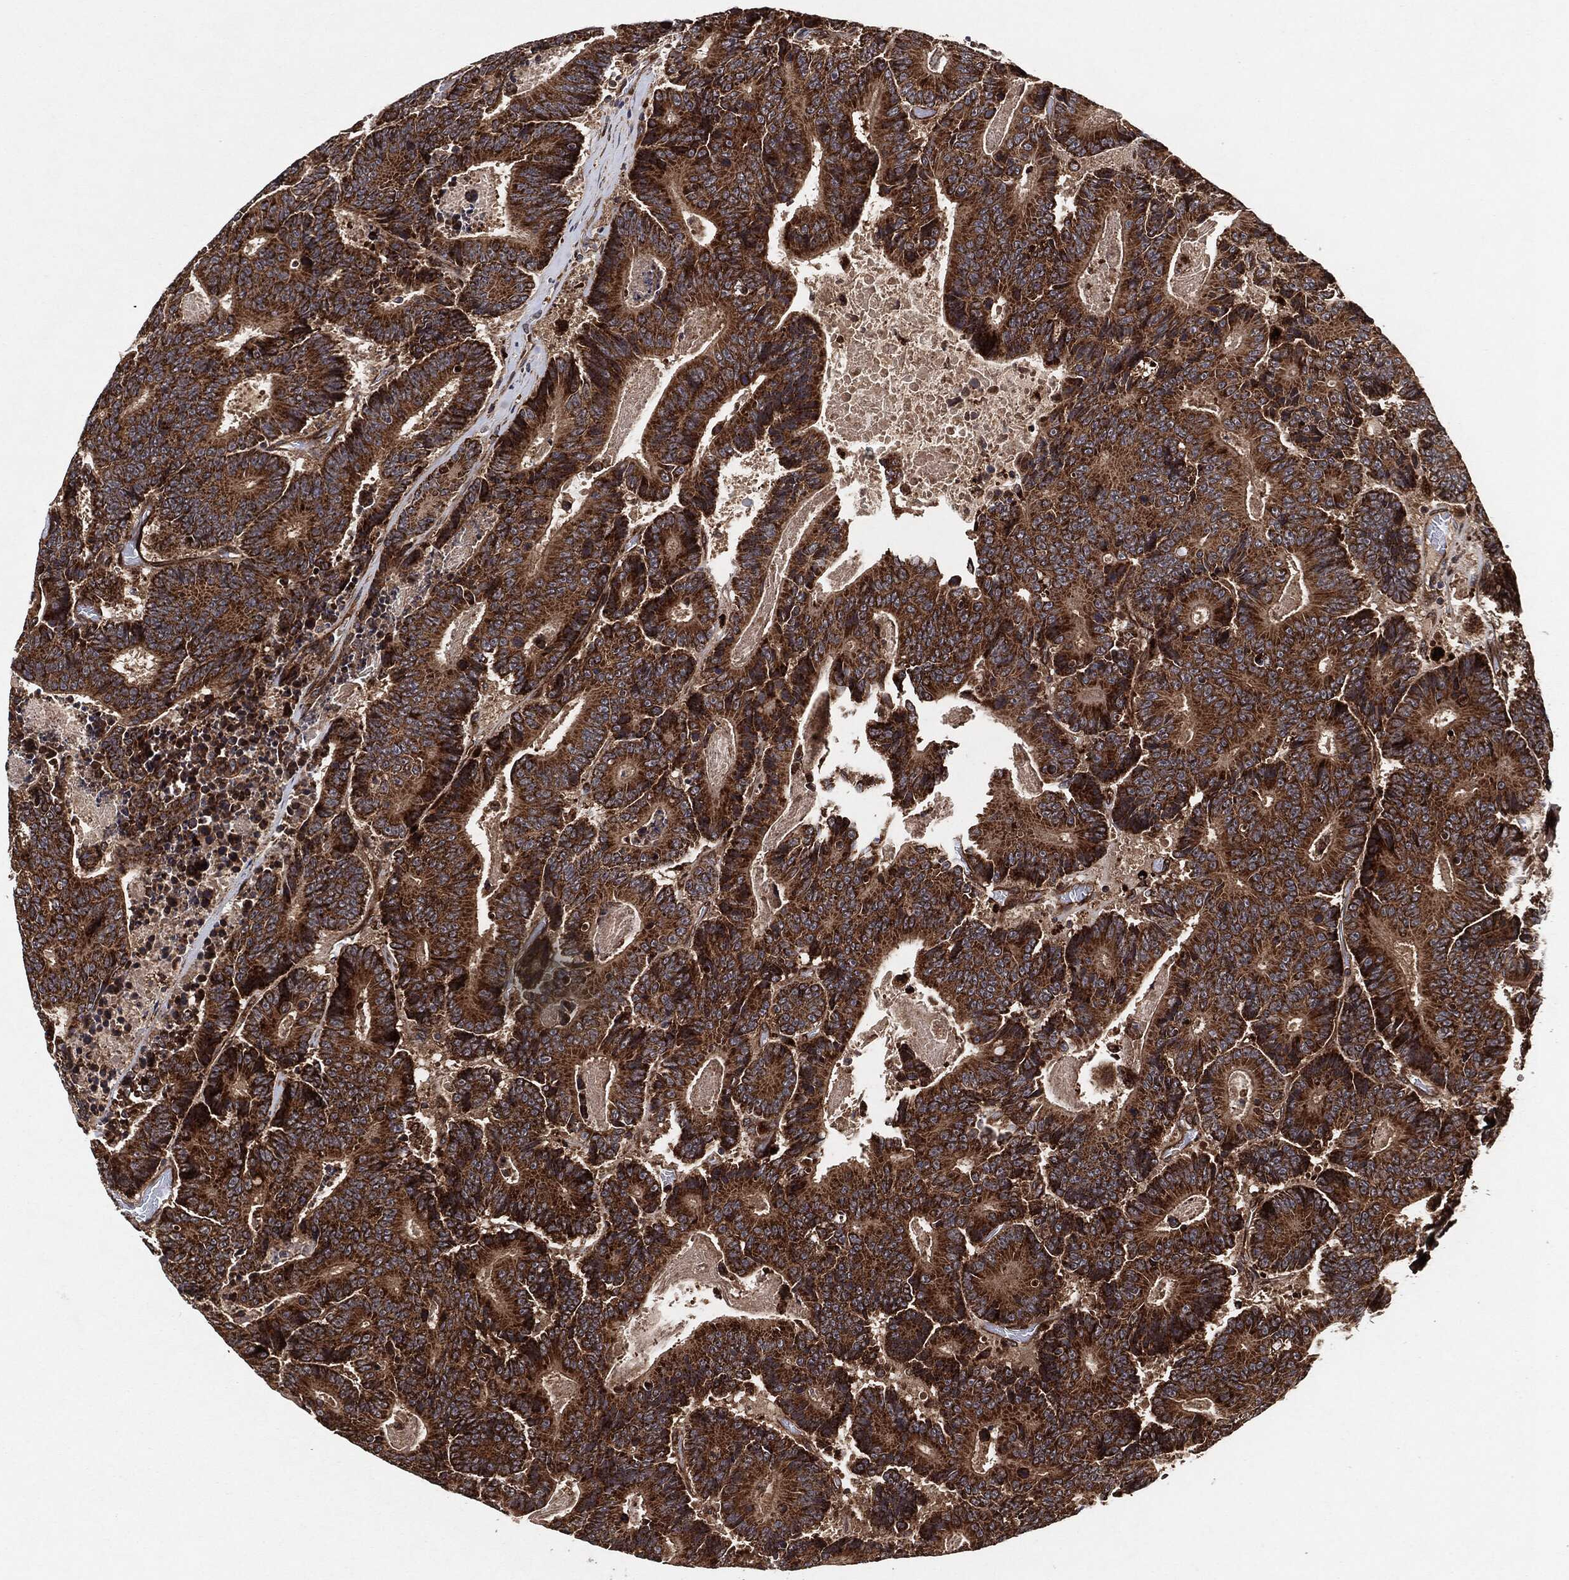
{"staining": {"intensity": "strong", "quantity": ">75%", "location": "cytoplasmic/membranous"}, "tissue": "colorectal cancer", "cell_type": "Tumor cells", "image_type": "cancer", "snomed": [{"axis": "morphology", "description": "Adenocarcinoma, NOS"}, {"axis": "topography", "description": "Colon"}], "caption": "This histopathology image shows immunohistochemistry staining of human adenocarcinoma (colorectal), with high strong cytoplasmic/membranous positivity in about >75% of tumor cells.", "gene": "BCAR1", "patient": {"sex": "male", "age": 83}}